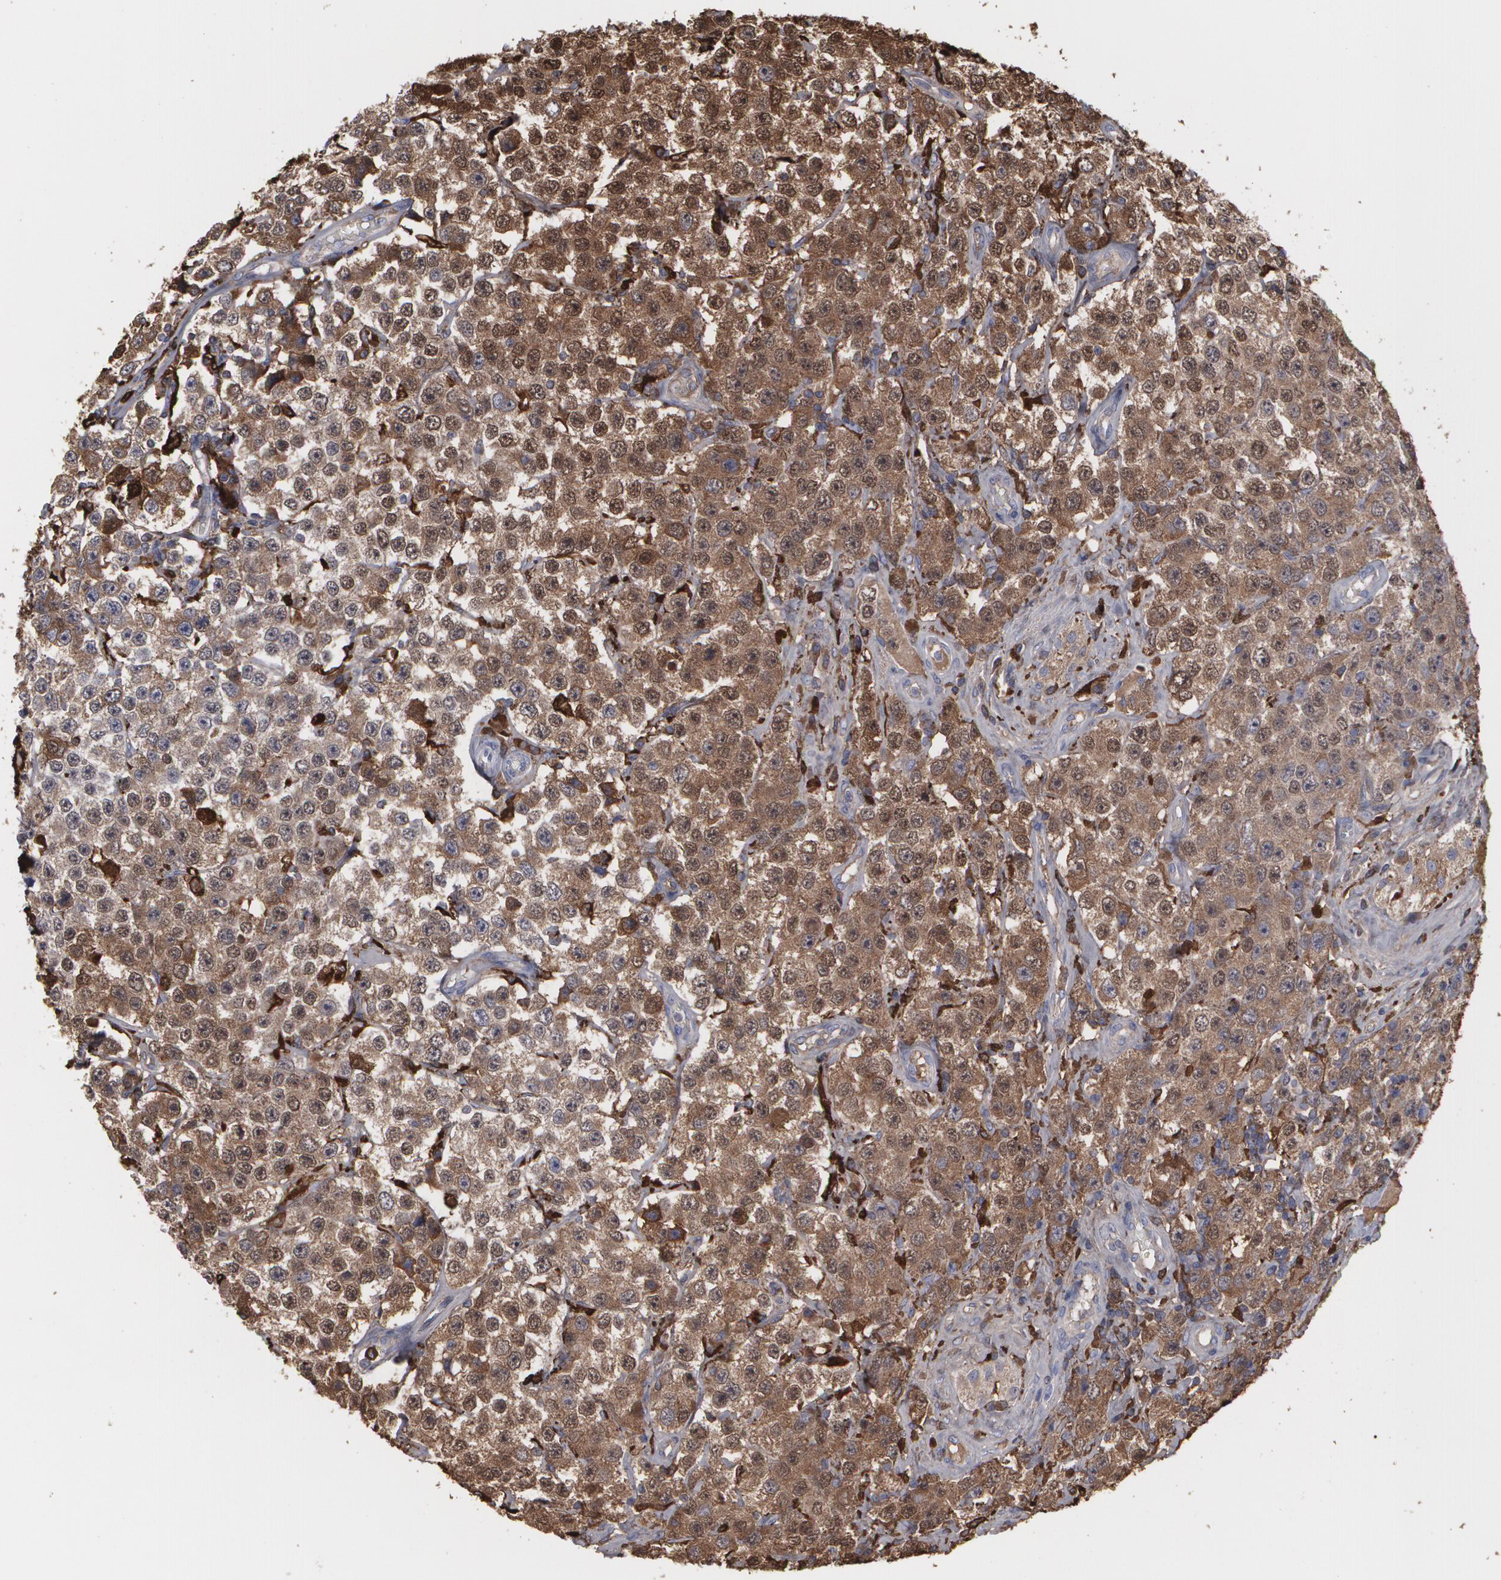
{"staining": {"intensity": "strong", "quantity": ">75%", "location": "cytoplasmic/membranous"}, "tissue": "testis cancer", "cell_type": "Tumor cells", "image_type": "cancer", "snomed": [{"axis": "morphology", "description": "Seminoma, NOS"}, {"axis": "topography", "description": "Testis"}], "caption": "High-power microscopy captured an immunohistochemistry photomicrograph of seminoma (testis), revealing strong cytoplasmic/membranous positivity in approximately >75% of tumor cells.", "gene": "ODC1", "patient": {"sex": "male", "age": 52}}